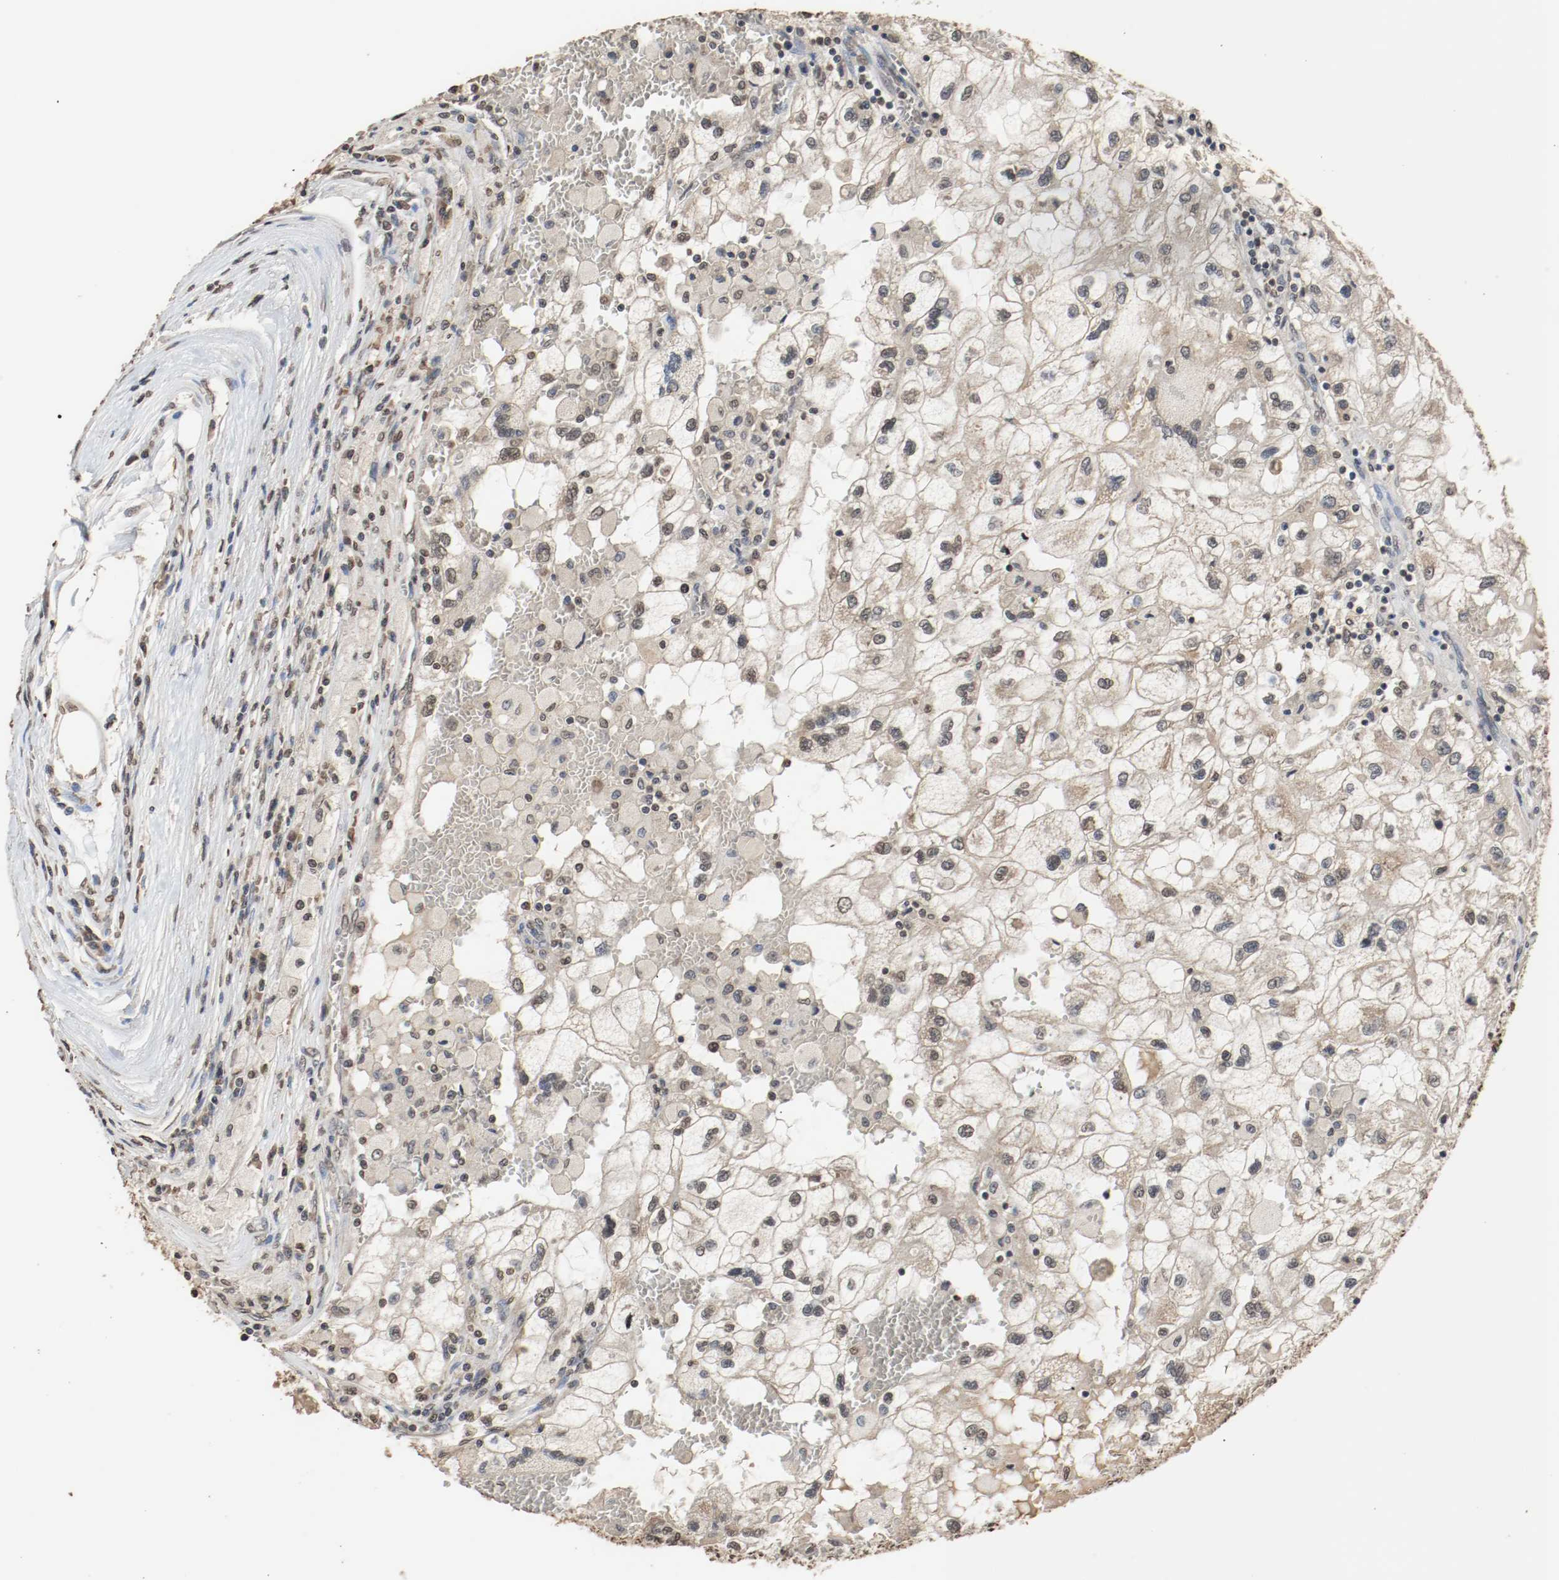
{"staining": {"intensity": "weak", "quantity": "25%-75%", "location": "cytoplasmic/membranous"}, "tissue": "renal cancer", "cell_type": "Tumor cells", "image_type": "cancer", "snomed": [{"axis": "morphology", "description": "Normal tissue, NOS"}, {"axis": "morphology", "description": "Adenocarcinoma, NOS"}, {"axis": "topography", "description": "Kidney"}], "caption": "A low amount of weak cytoplasmic/membranous positivity is appreciated in about 25%-75% of tumor cells in renal cancer tissue.", "gene": "RTN4", "patient": {"sex": "male", "age": 71}}